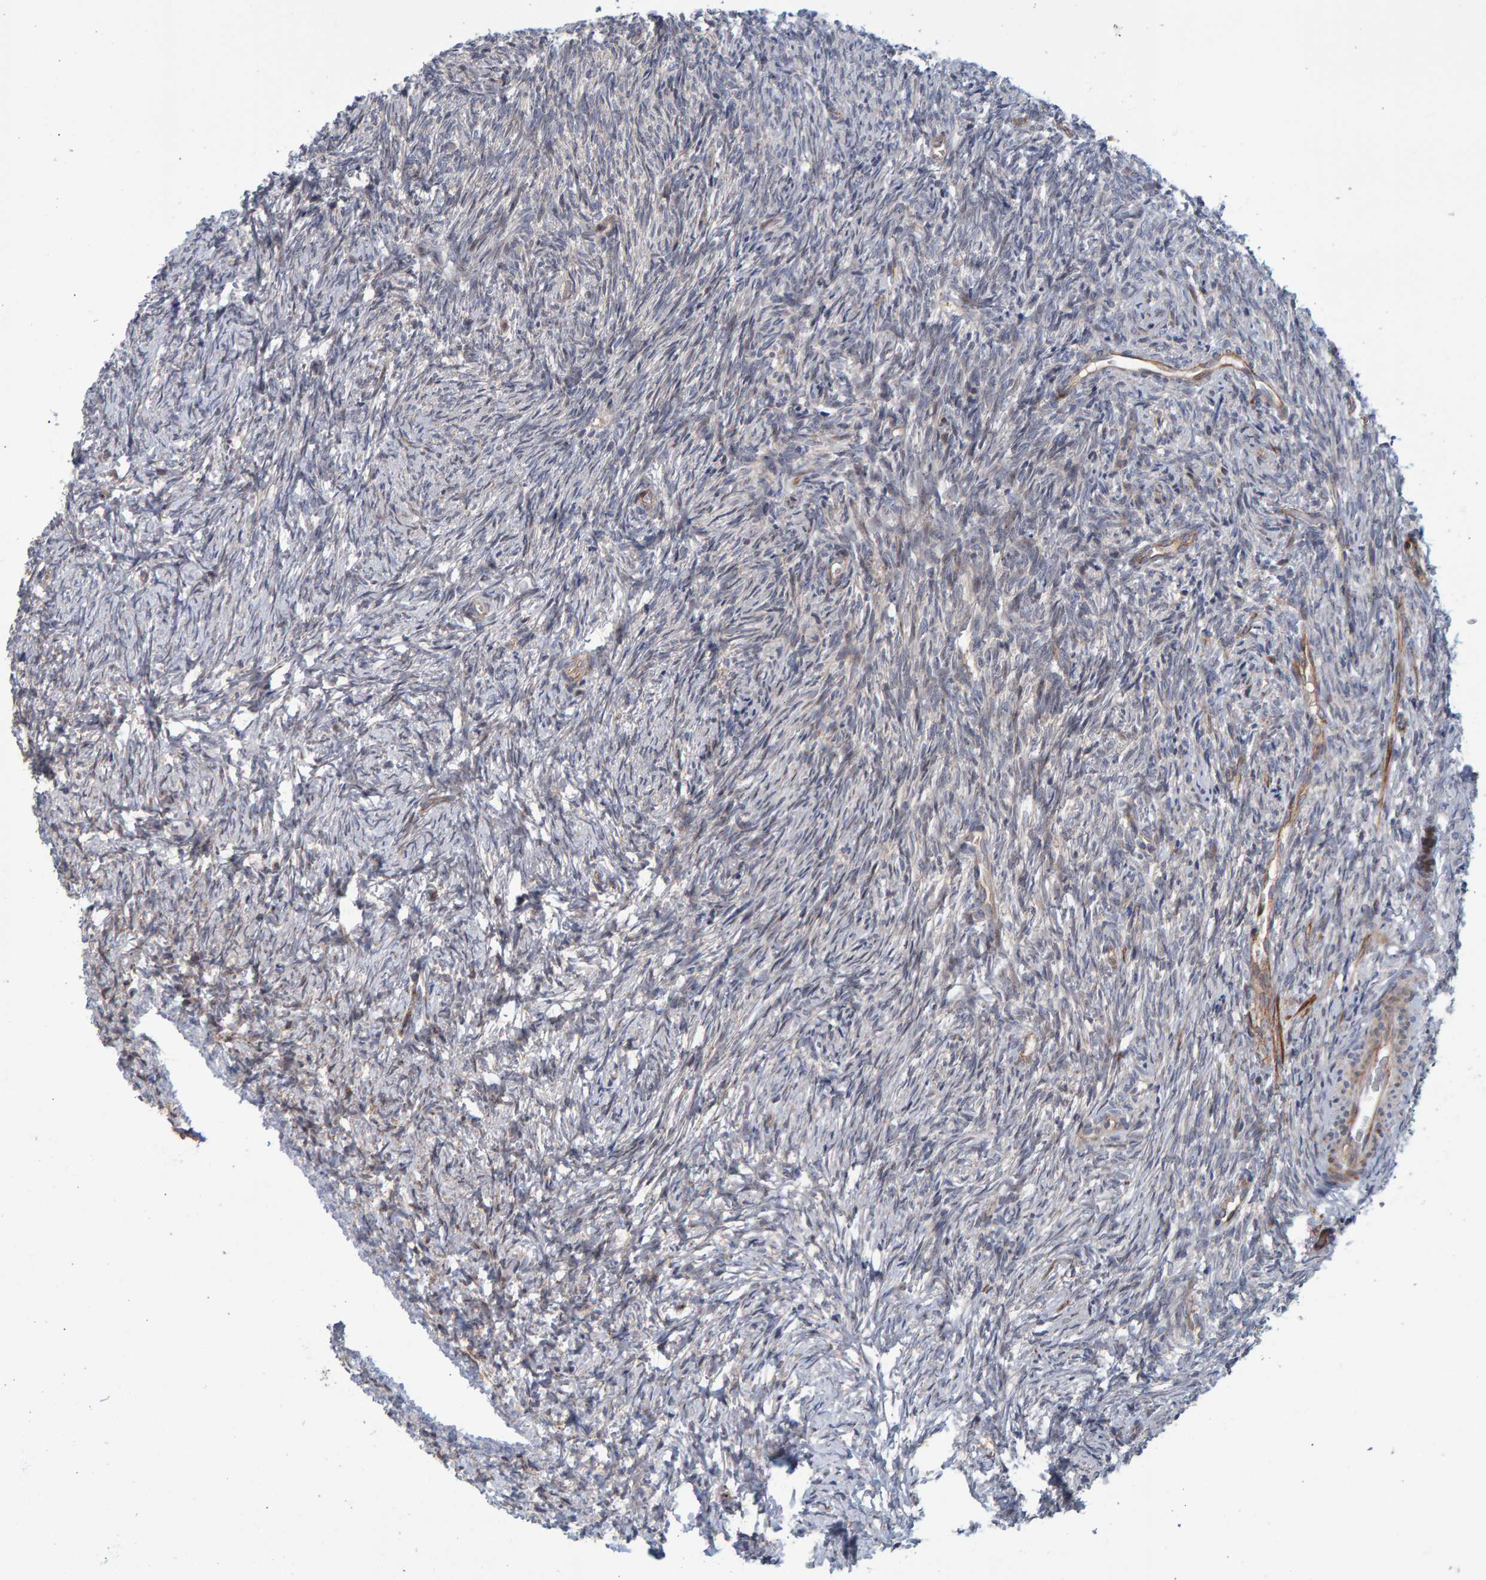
{"staining": {"intensity": "moderate", "quantity": ">75%", "location": "cytoplasmic/membranous"}, "tissue": "ovary", "cell_type": "Follicle cells", "image_type": "normal", "snomed": [{"axis": "morphology", "description": "Normal tissue, NOS"}, {"axis": "topography", "description": "Ovary"}], "caption": "Approximately >75% of follicle cells in benign human ovary display moderate cytoplasmic/membranous protein staining as visualized by brown immunohistochemical staining.", "gene": "LRBA", "patient": {"sex": "female", "age": 41}}